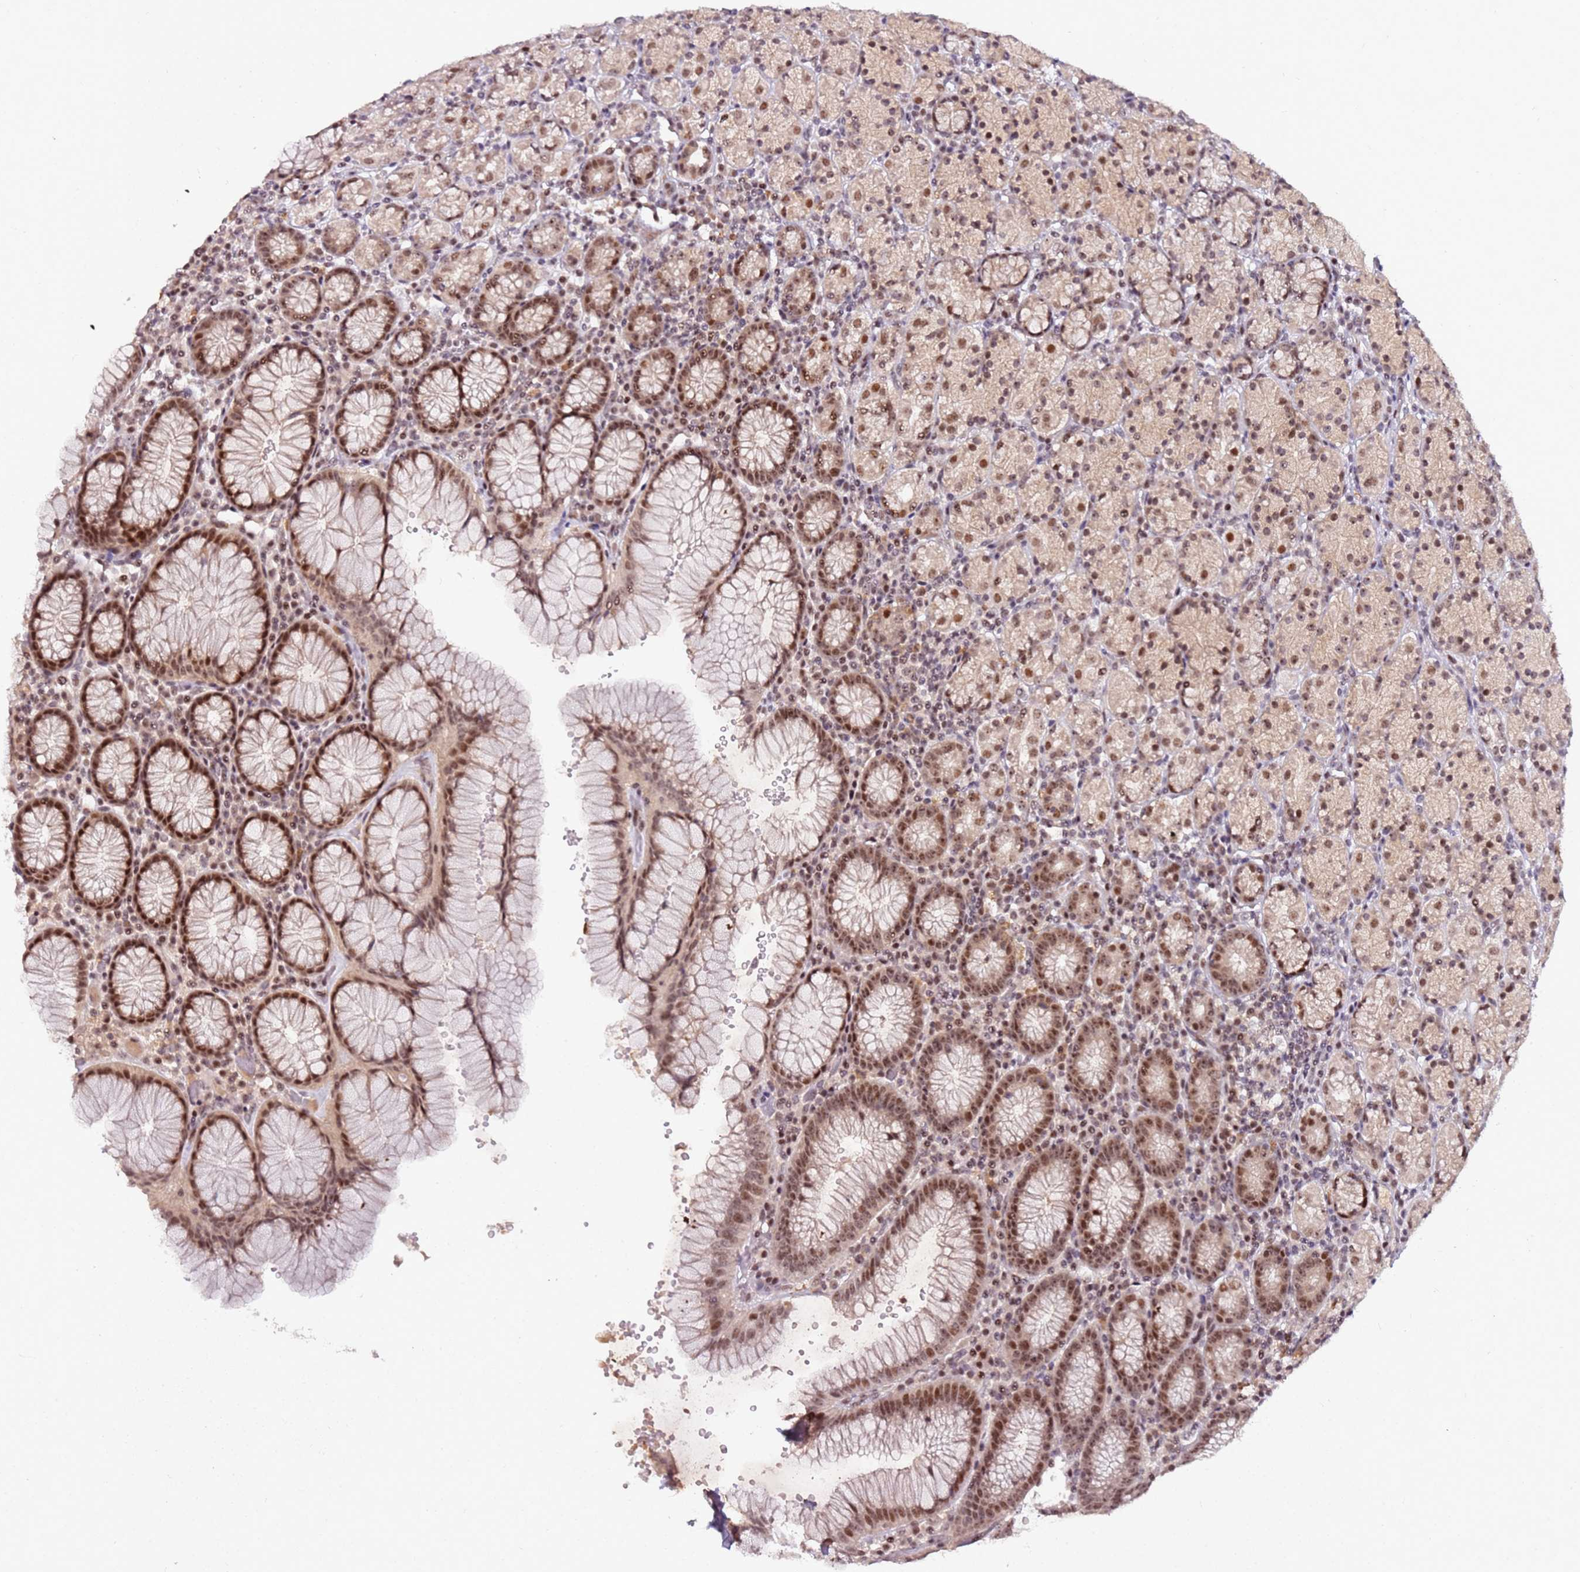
{"staining": {"intensity": "moderate", "quantity": ">75%", "location": "nuclear"}, "tissue": "stomach", "cell_type": "Glandular cells", "image_type": "normal", "snomed": [{"axis": "morphology", "description": "Normal tissue, NOS"}, {"axis": "topography", "description": "Stomach, upper"}, {"axis": "topography", "description": "Stomach"}], "caption": "An immunohistochemistry photomicrograph of benign tissue is shown. Protein staining in brown highlights moderate nuclear positivity in stomach within glandular cells.", "gene": "FCF1", "patient": {"sex": "male", "age": 62}}